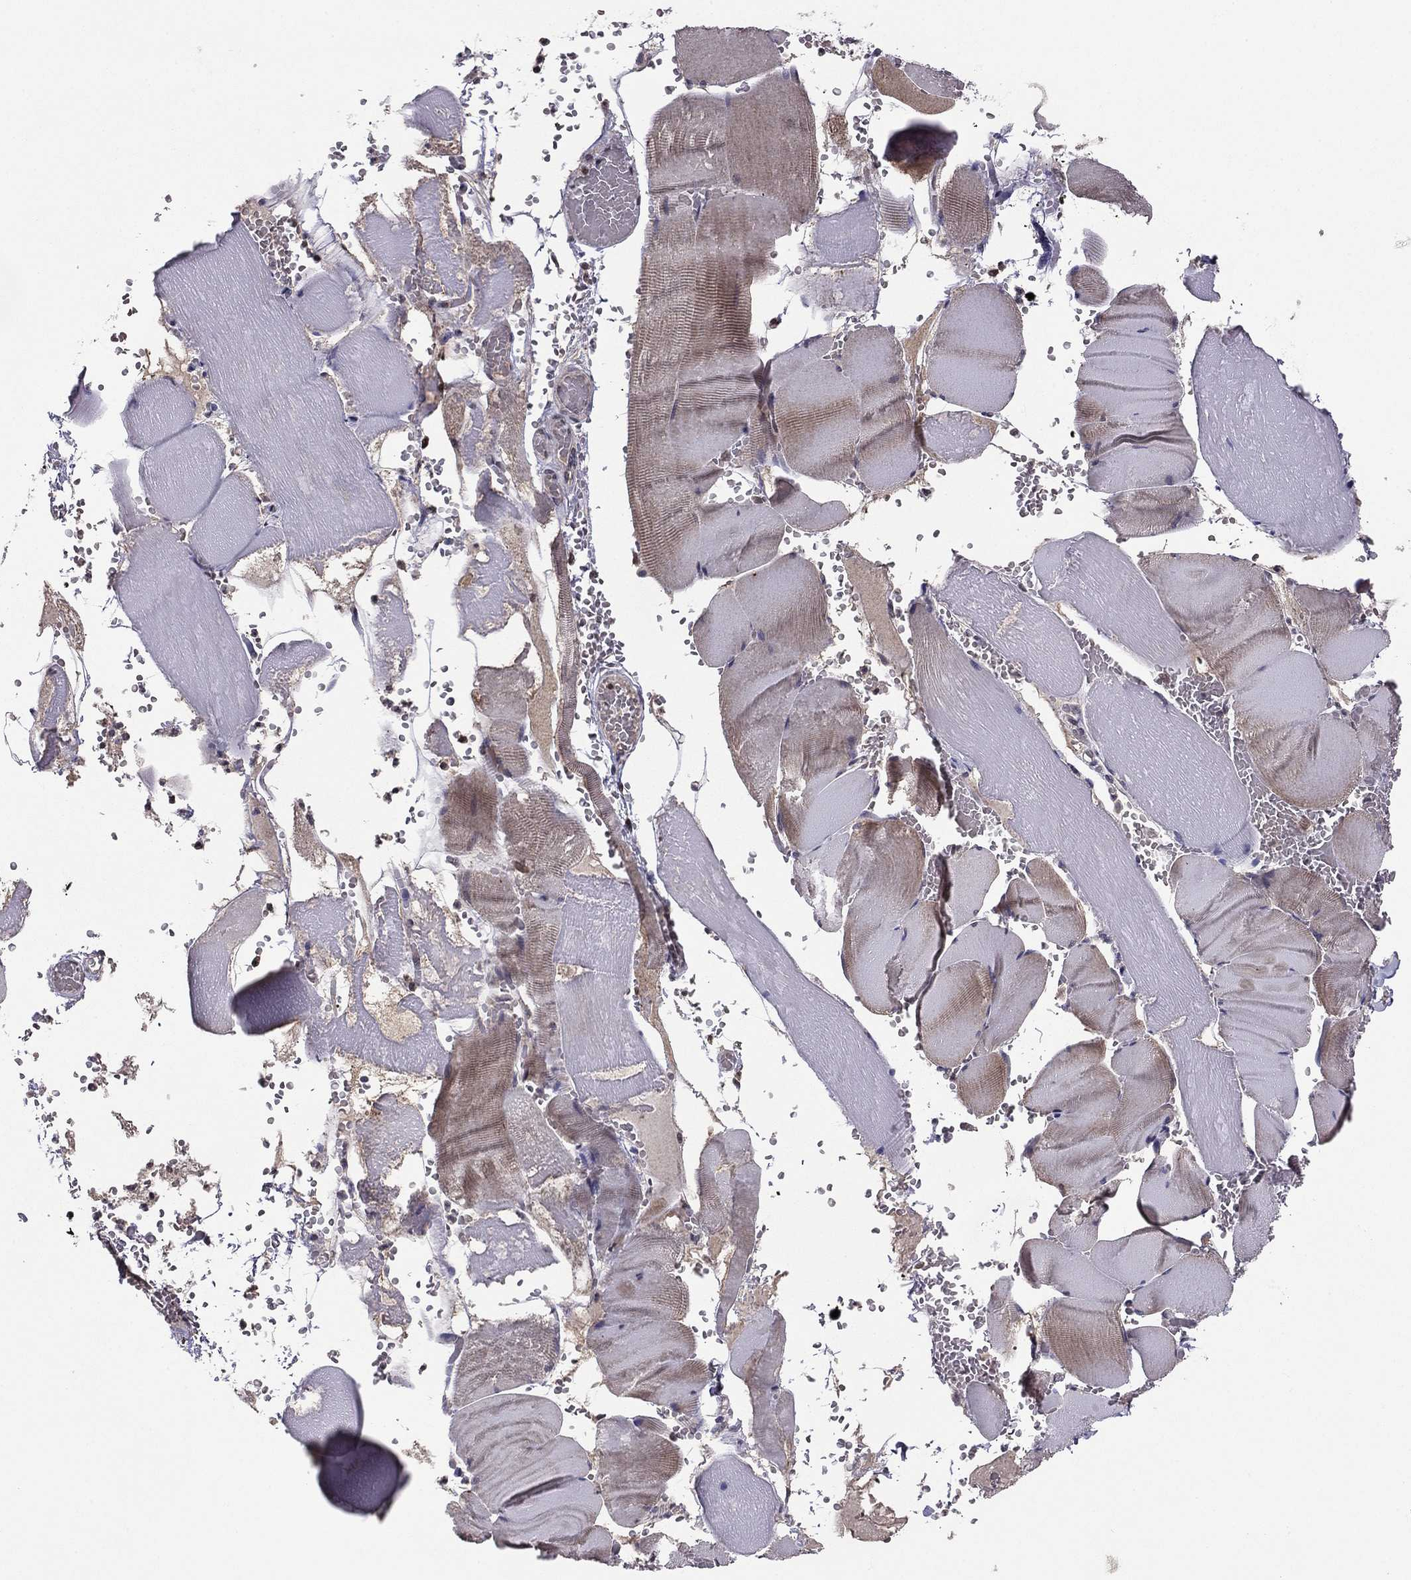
{"staining": {"intensity": "moderate", "quantity": "<25%", "location": "cytoplasmic/membranous"}, "tissue": "skeletal muscle", "cell_type": "Myocytes", "image_type": "normal", "snomed": [{"axis": "morphology", "description": "Normal tissue, NOS"}, {"axis": "topography", "description": "Skeletal muscle"}], "caption": "Skeletal muscle stained for a protein demonstrates moderate cytoplasmic/membranous positivity in myocytes.", "gene": "HCN1", "patient": {"sex": "male", "age": 56}}